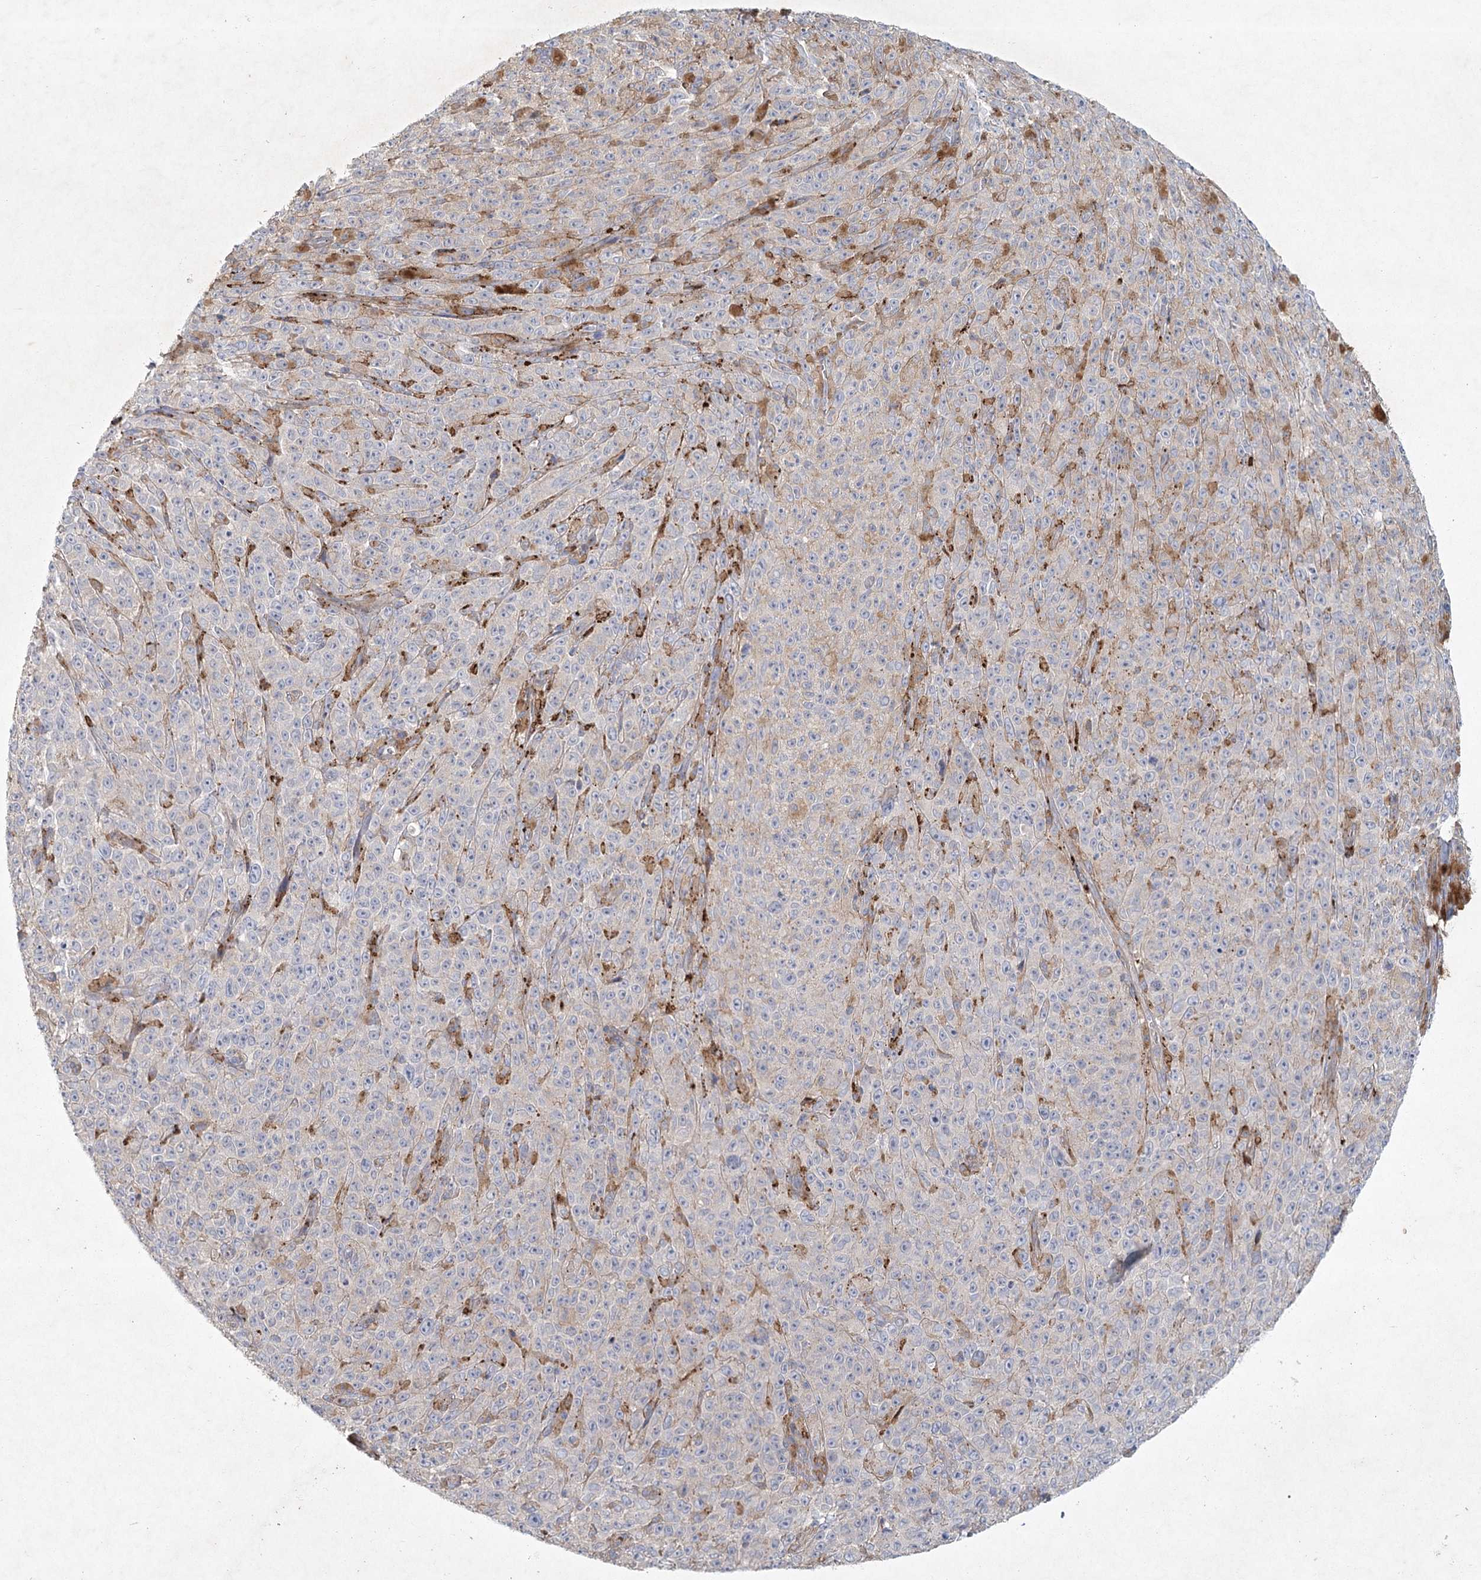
{"staining": {"intensity": "negative", "quantity": "none", "location": "none"}, "tissue": "melanoma", "cell_type": "Tumor cells", "image_type": "cancer", "snomed": [{"axis": "morphology", "description": "Malignant melanoma, NOS"}, {"axis": "topography", "description": "Skin"}], "caption": "The immunohistochemistry image has no significant staining in tumor cells of malignant melanoma tissue.", "gene": "FAM110C", "patient": {"sex": "female", "age": 82}}